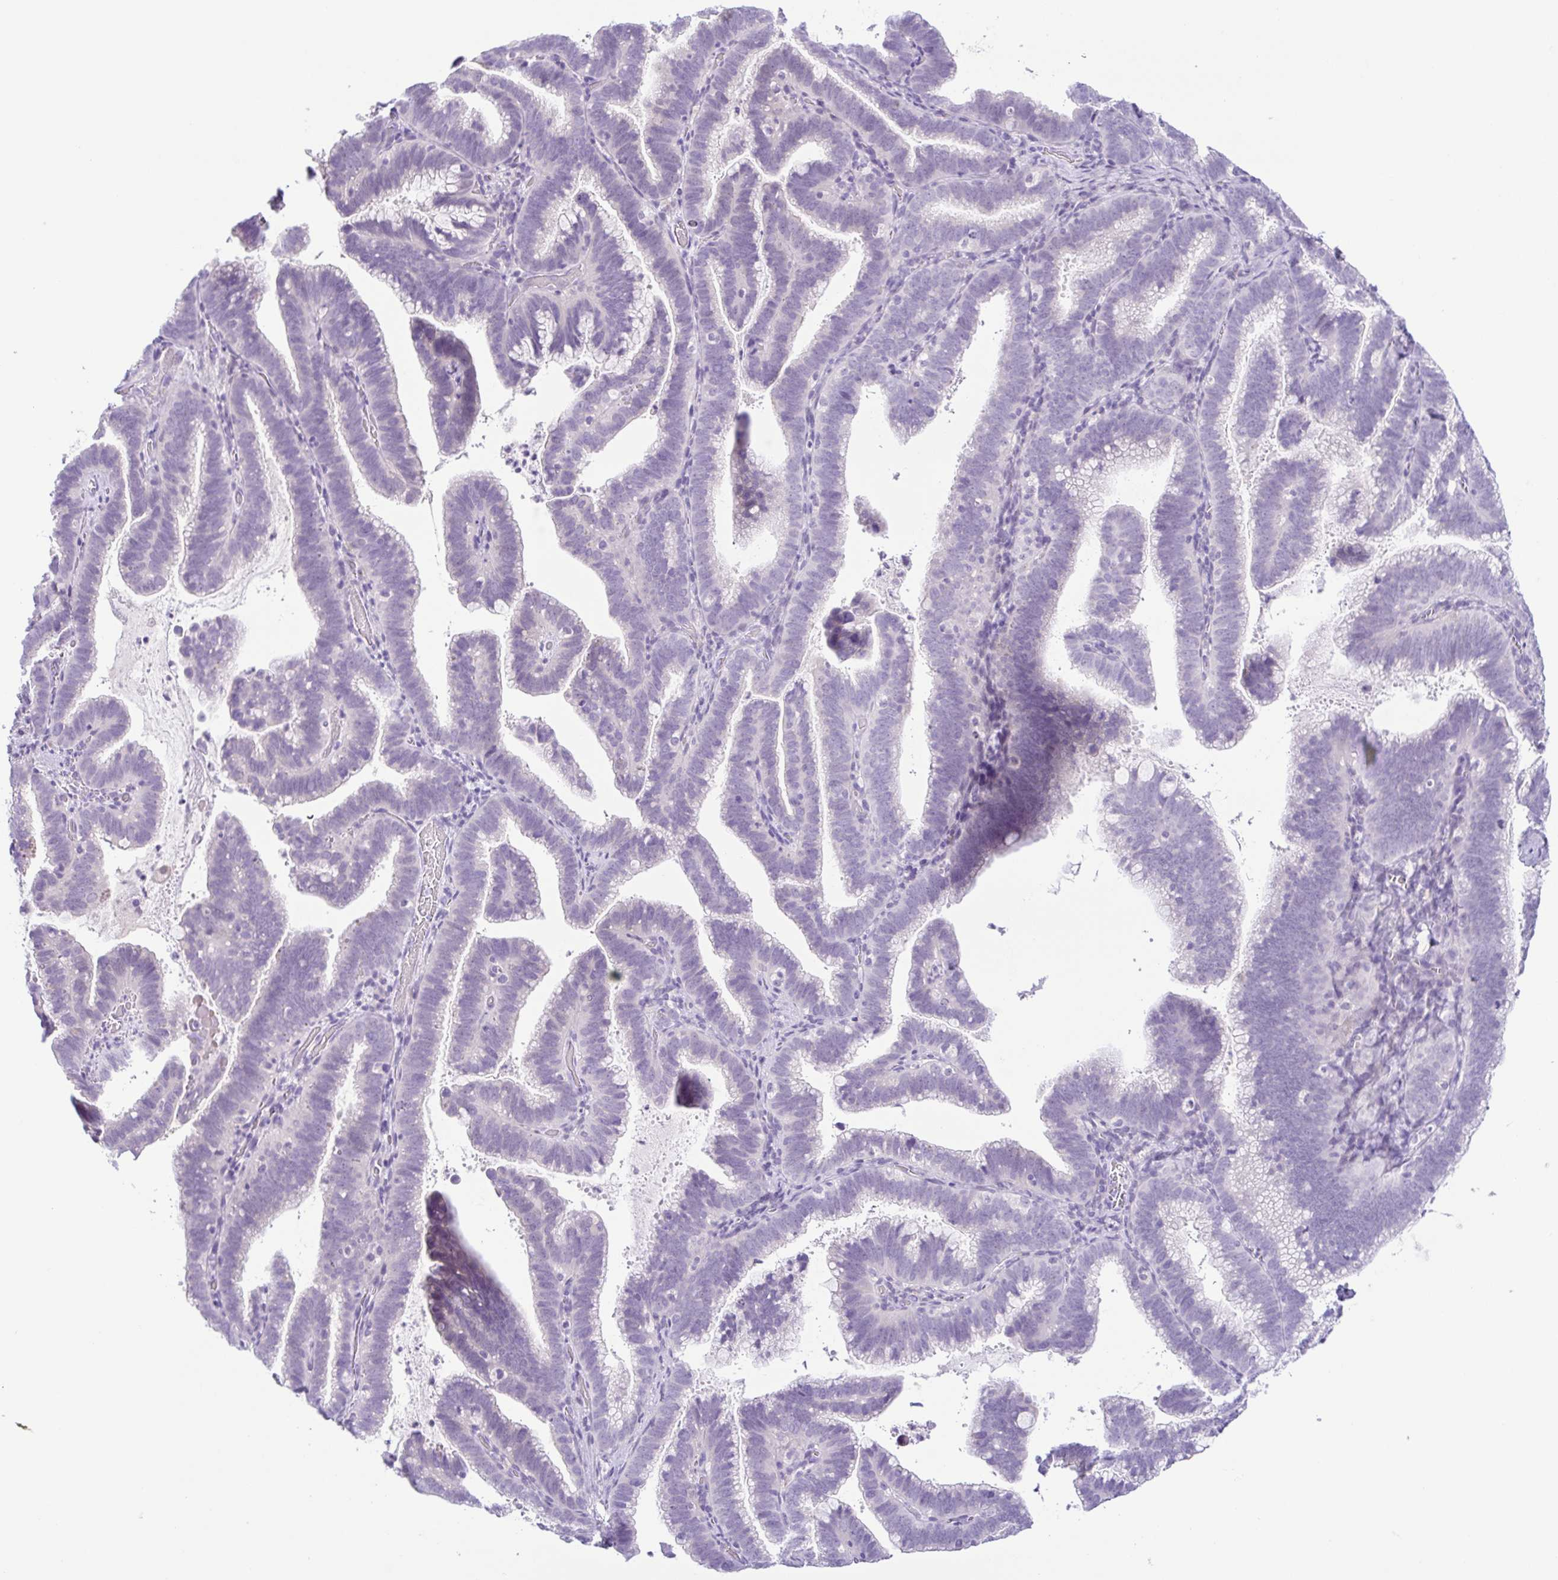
{"staining": {"intensity": "negative", "quantity": "none", "location": "none"}, "tissue": "cervical cancer", "cell_type": "Tumor cells", "image_type": "cancer", "snomed": [{"axis": "morphology", "description": "Adenocarcinoma, NOS"}, {"axis": "topography", "description": "Cervix"}], "caption": "Immunohistochemical staining of cervical adenocarcinoma demonstrates no significant staining in tumor cells.", "gene": "TERT", "patient": {"sex": "female", "age": 61}}